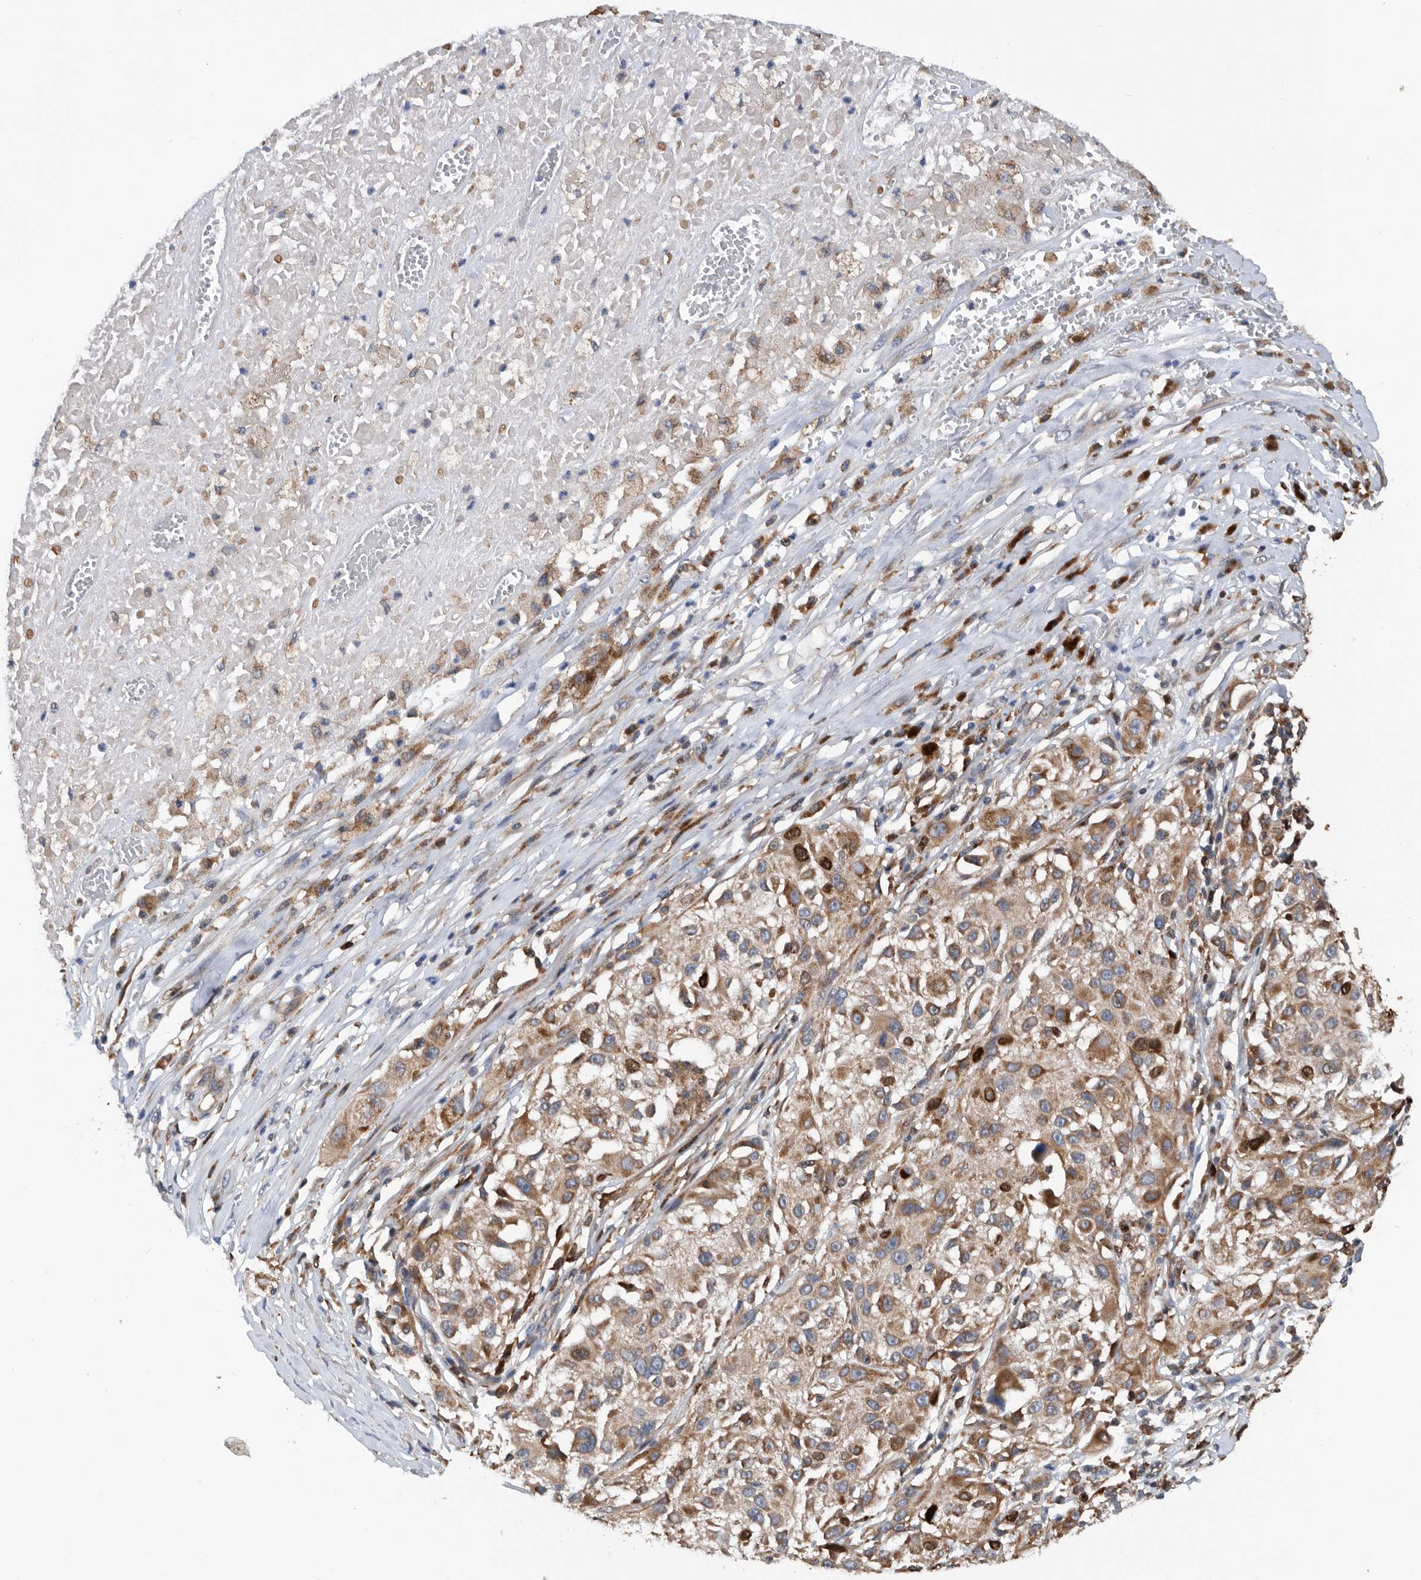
{"staining": {"intensity": "moderate", "quantity": ">75%", "location": "cytoplasmic/membranous"}, "tissue": "melanoma", "cell_type": "Tumor cells", "image_type": "cancer", "snomed": [{"axis": "morphology", "description": "Necrosis, NOS"}, {"axis": "morphology", "description": "Malignant melanoma, NOS"}, {"axis": "topography", "description": "Skin"}], "caption": "An immunohistochemistry (IHC) histopathology image of tumor tissue is shown. Protein staining in brown highlights moderate cytoplasmic/membranous positivity in melanoma within tumor cells.", "gene": "ATAD2", "patient": {"sex": "female", "age": 87}}